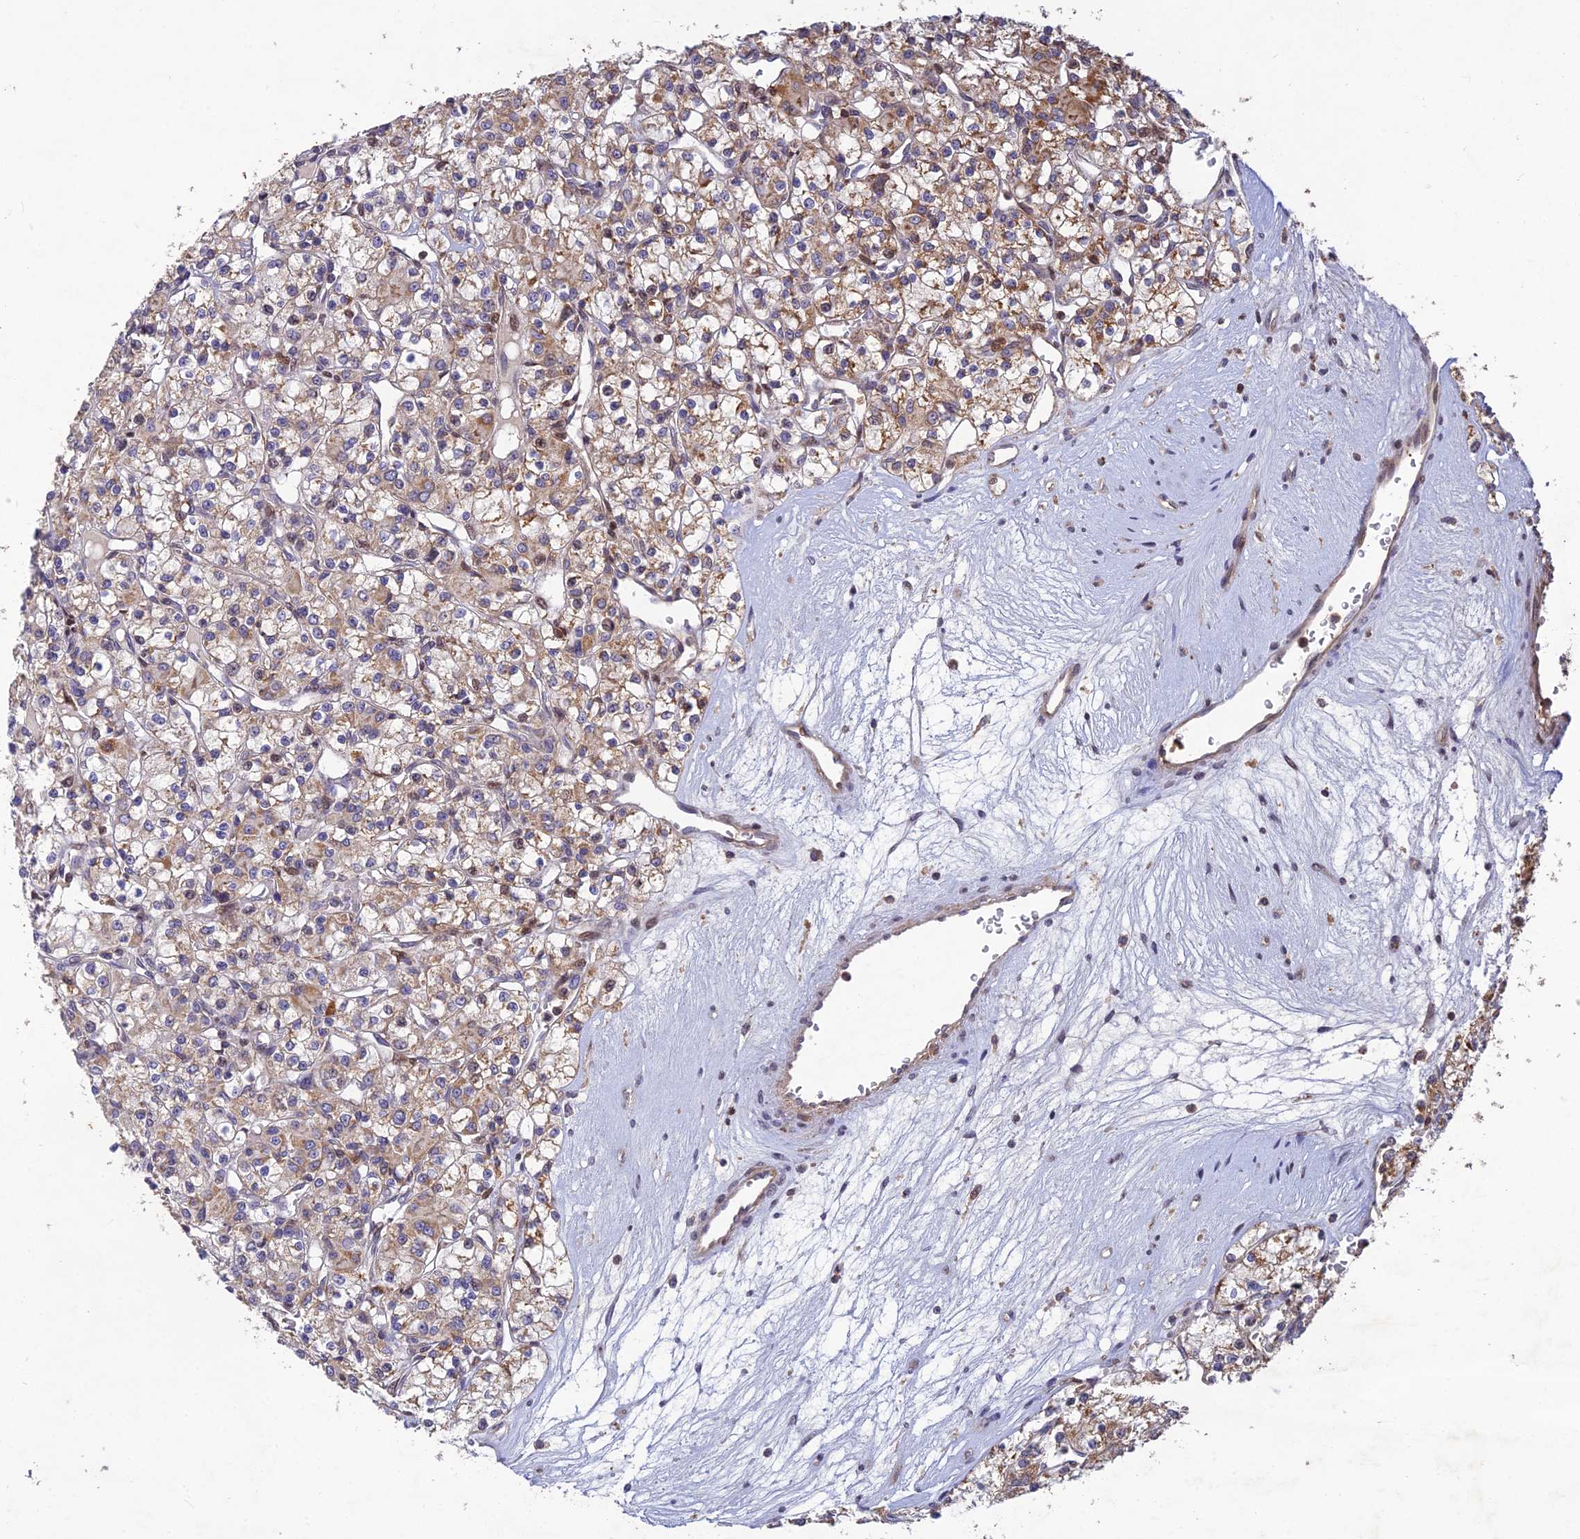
{"staining": {"intensity": "moderate", "quantity": "<25%", "location": "cytoplasmic/membranous"}, "tissue": "renal cancer", "cell_type": "Tumor cells", "image_type": "cancer", "snomed": [{"axis": "morphology", "description": "Adenocarcinoma, NOS"}, {"axis": "topography", "description": "Kidney"}], "caption": "Renal adenocarcinoma was stained to show a protein in brown. There is low levels of moderate cytoplasmic/membranous positivity in about <25% of tumor cells.", "gene": "RELCH", "patient": {"sex": "female", "age": 59}}